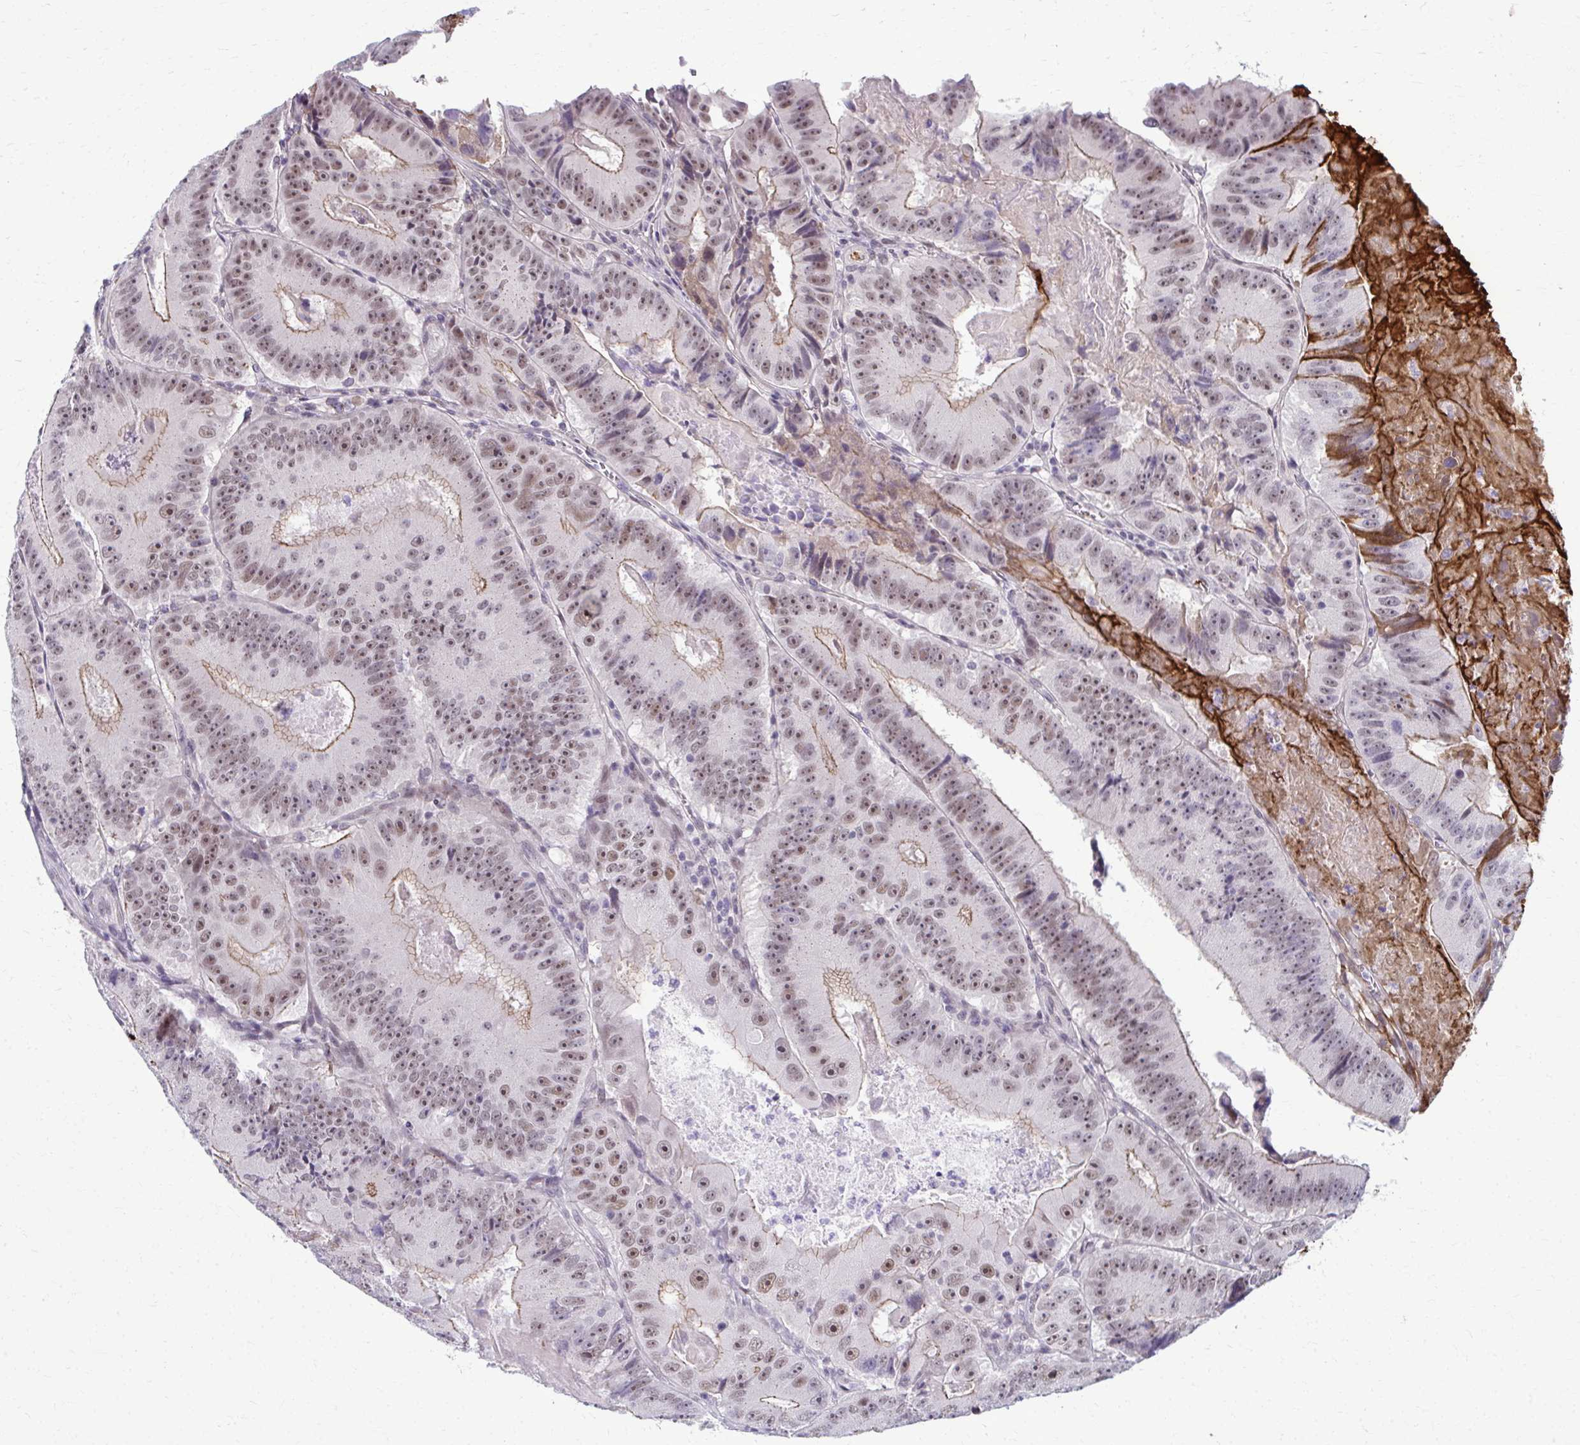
{"staining": {"intensity": "moderate", "quantity": ">75%", "location": "cytoplasmic/membranous,nuclear"}, "tissue": "colorectal cancer", "cell_type": "Tumor cells", "image_type": "cancer", "snomed": [{"axis": "morphology", "description": "Adenocarcinoma, NOS"}, {"axis": "topography", "description": "Colon"}], "caption": "Colorectal cancer stained with DAB immunohistochemistry (IHC) exhibits medium levels of moderate cytoplasmic/membranous and nuclear positivity in about >75% of tumor cells. The staining was performed using DAB, with brown indicating positive protein expression. Nuclei are stained blue with hematoxylin.", "gene": "MAF1", "patient": {"sex": "female", "age": 86}}